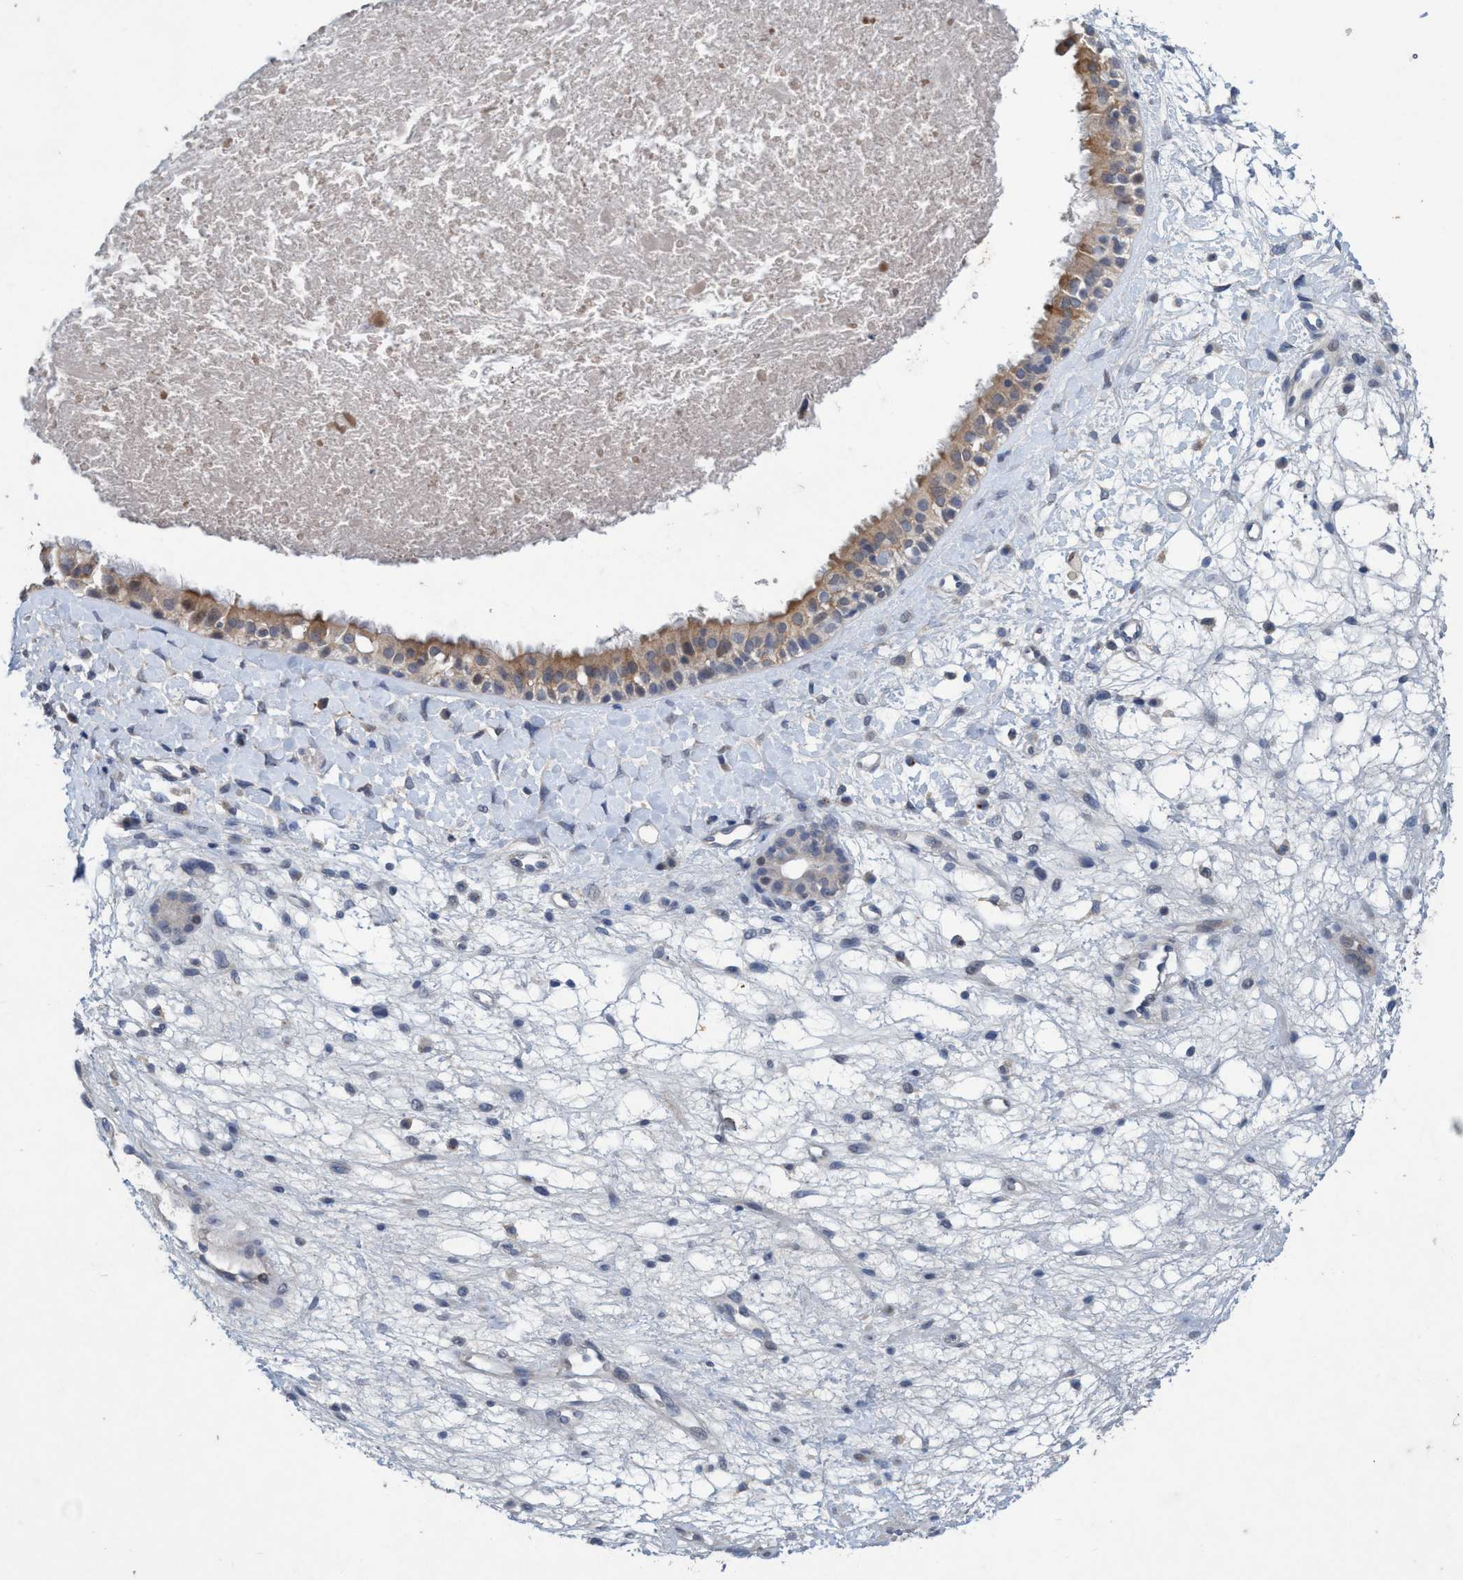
{"staining": {"intensity": "weak", "quantity": "25%-75%", "location": "cytoplasmic/membranous"}, "tissue": "nasopharynx", "cell_type": "Respiratory epithelial cells", "image_type": "normal", "snomed": [{"axis": "morphology", "description": "Normal tissue, NOS"}, {"axis": "topography", "description": "Nasopharynx"}], "caption": "Approximately 25%-75% of respiratory epithelial cells in normal nasopharynx display weak cytoplasmic/membranous protein staining as visualized by brown immunohistochemical staining.", "gene": "RNF208", "patient": {"sex": "male", "age": 22}}